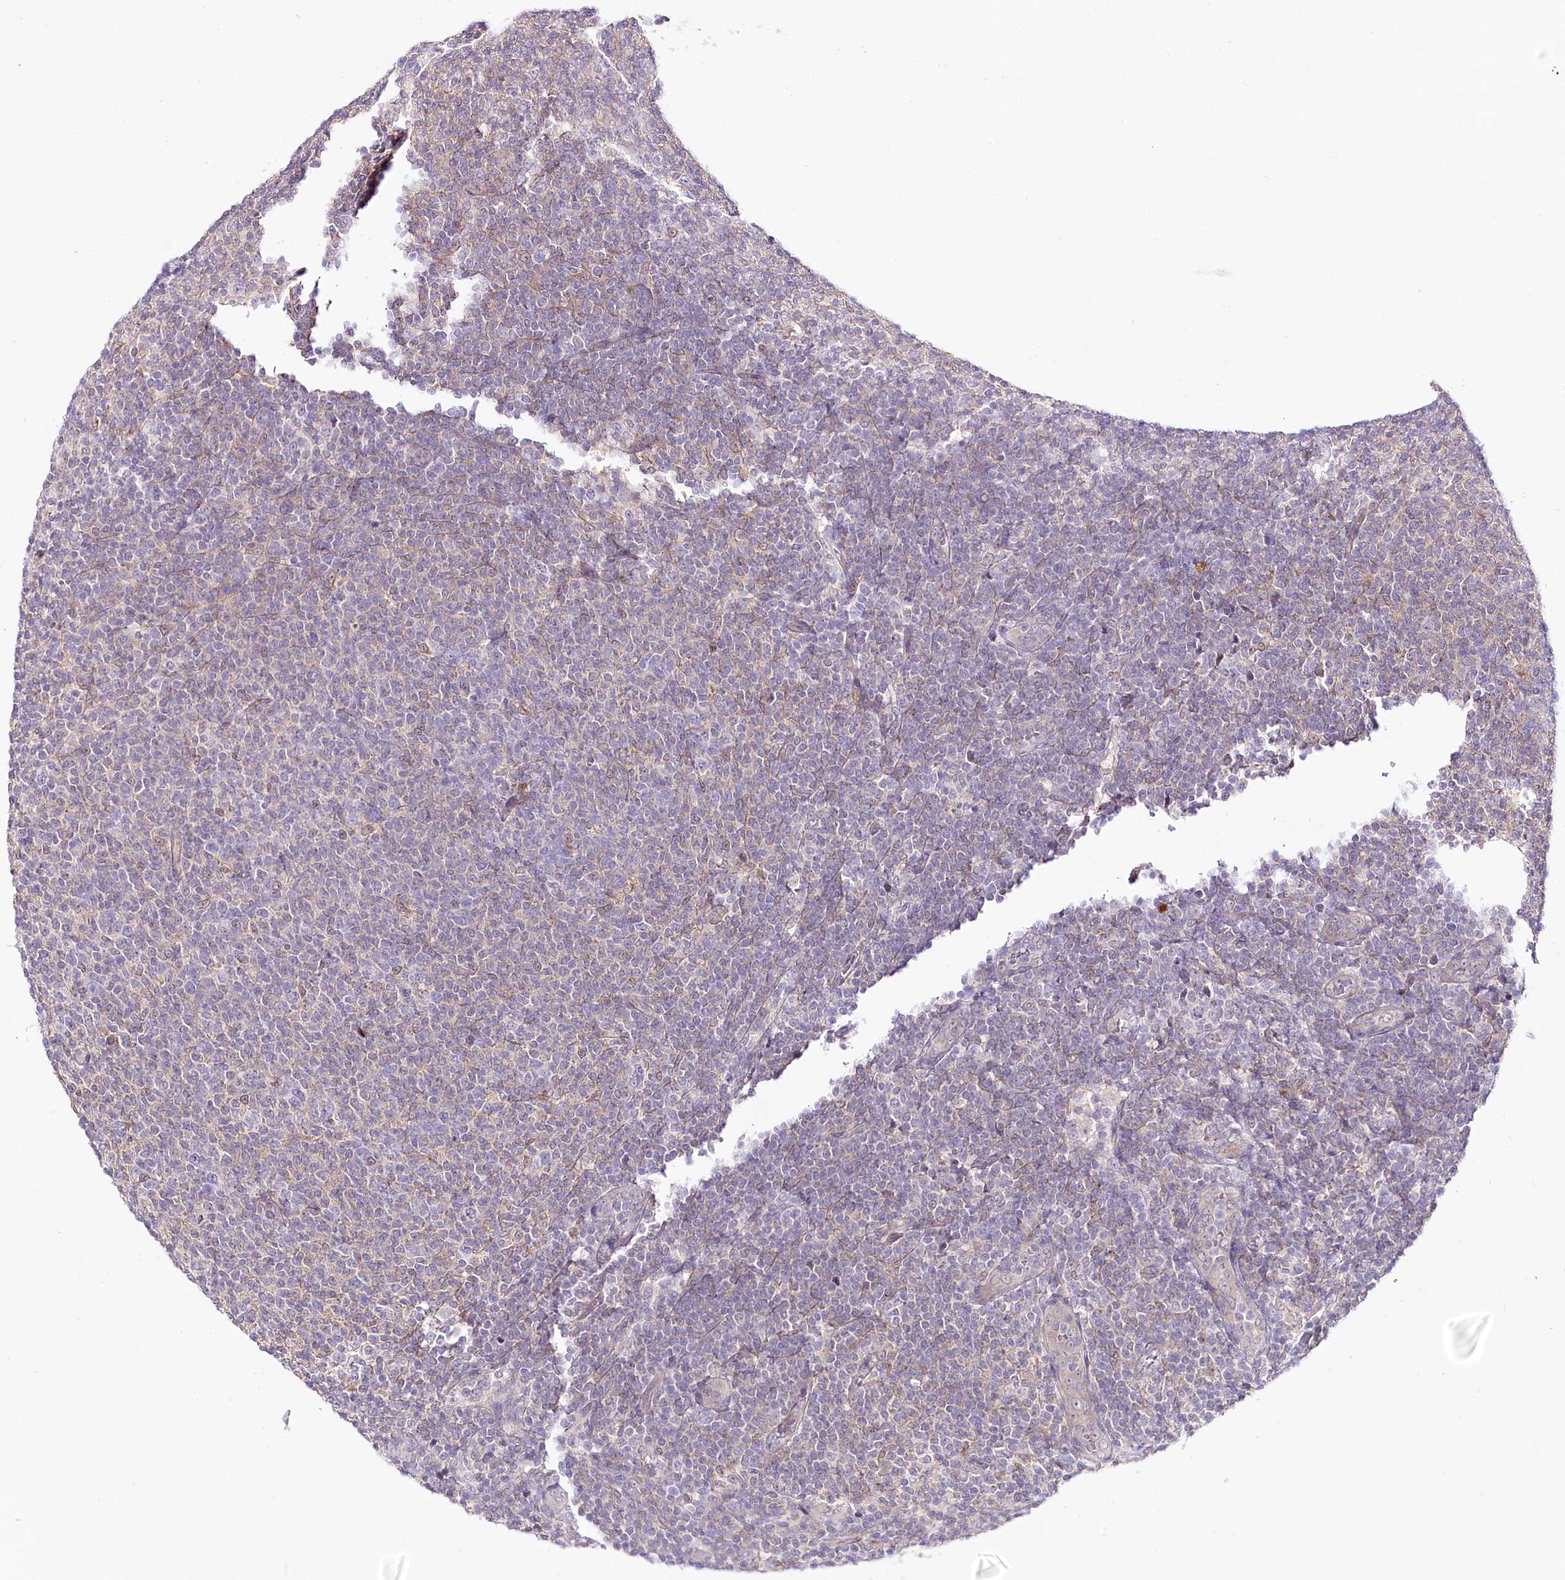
{"staining": {"intensity": "weak", "quantity": "25%-75%", "location": "cytoplasmic/membranous"}, "tissue": "lymphoma", "cell_type": "Tumor cells", "image_type": "cancer", "snomed": [{"axis": "morphology", "description": "Malignant lymphoma, non-Hodgkin's type, Low grade"}, {"axis": "topography", "description": "Lymph node"}], "caption": "Protein staining shows weak cytoplasmic/membranous expression in about 25%-75% of tumor cells in lymphoma.", "gene": "VWA5A", "patient": {"sex": "male", "age": 66}}